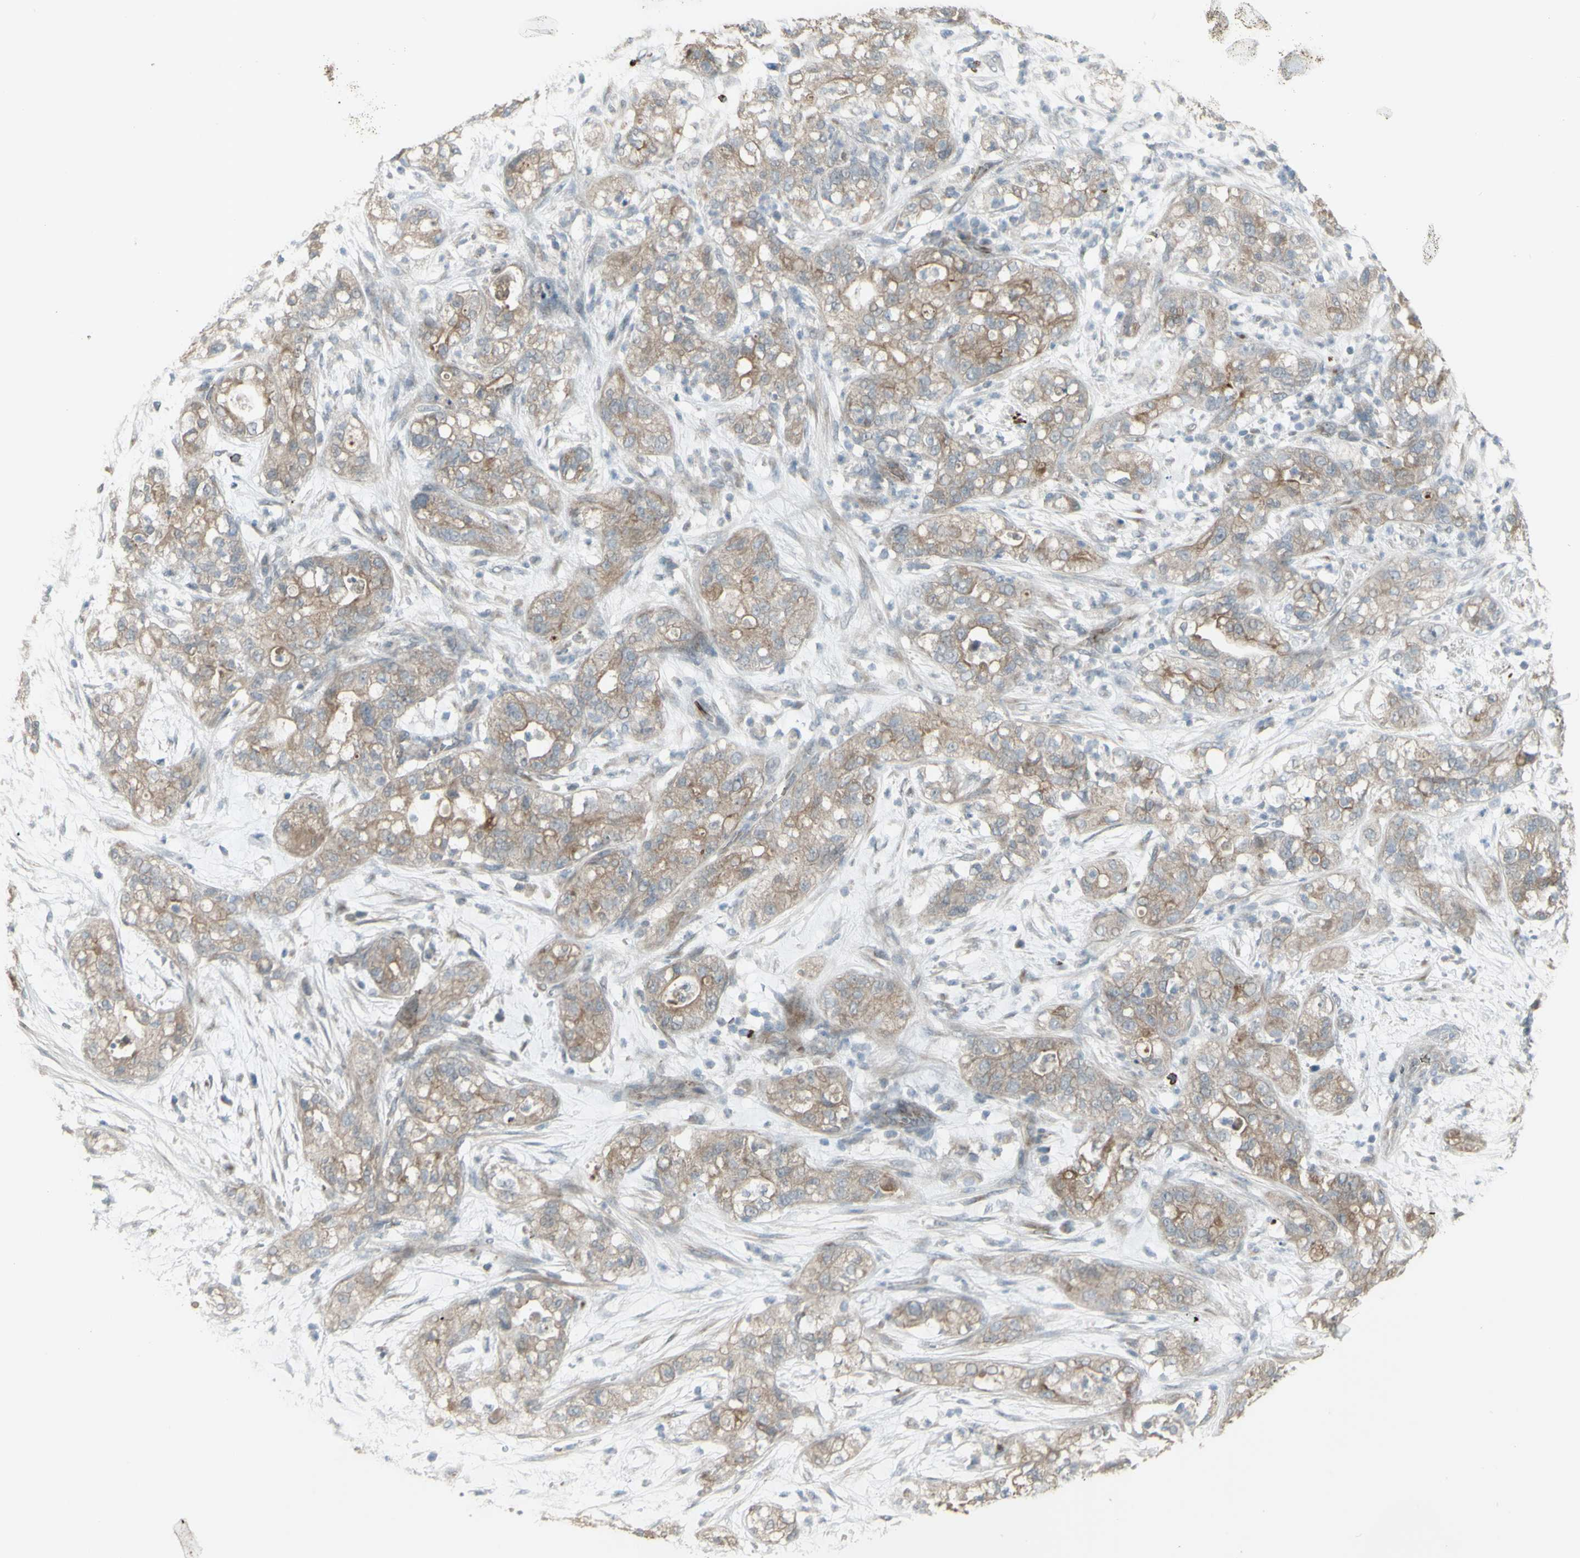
{"staining": {"intensity": "weak", "quantity": ">75%", "location": "cytoplasmic/membranous"}, "tissue": "pancreatic cancer", "cell_type": "Tumor cells", "image_type": "cancer", "snomed": [{"axis": "morphology", "description": "Adenocarcinoma, NOS"}, {"axis": "topography", "description": "Pancreas"}], "caption": "A histopathology image of human pancreatic adenocarcinoma stained for a protein demonstrates weak cytoplasmic/membranous brown staining in tumor cells. (IHC, brightfield microscopy, high magnification).", "gene": "GRAMD1B", "patient": {"sex": "female", "age": 78}}